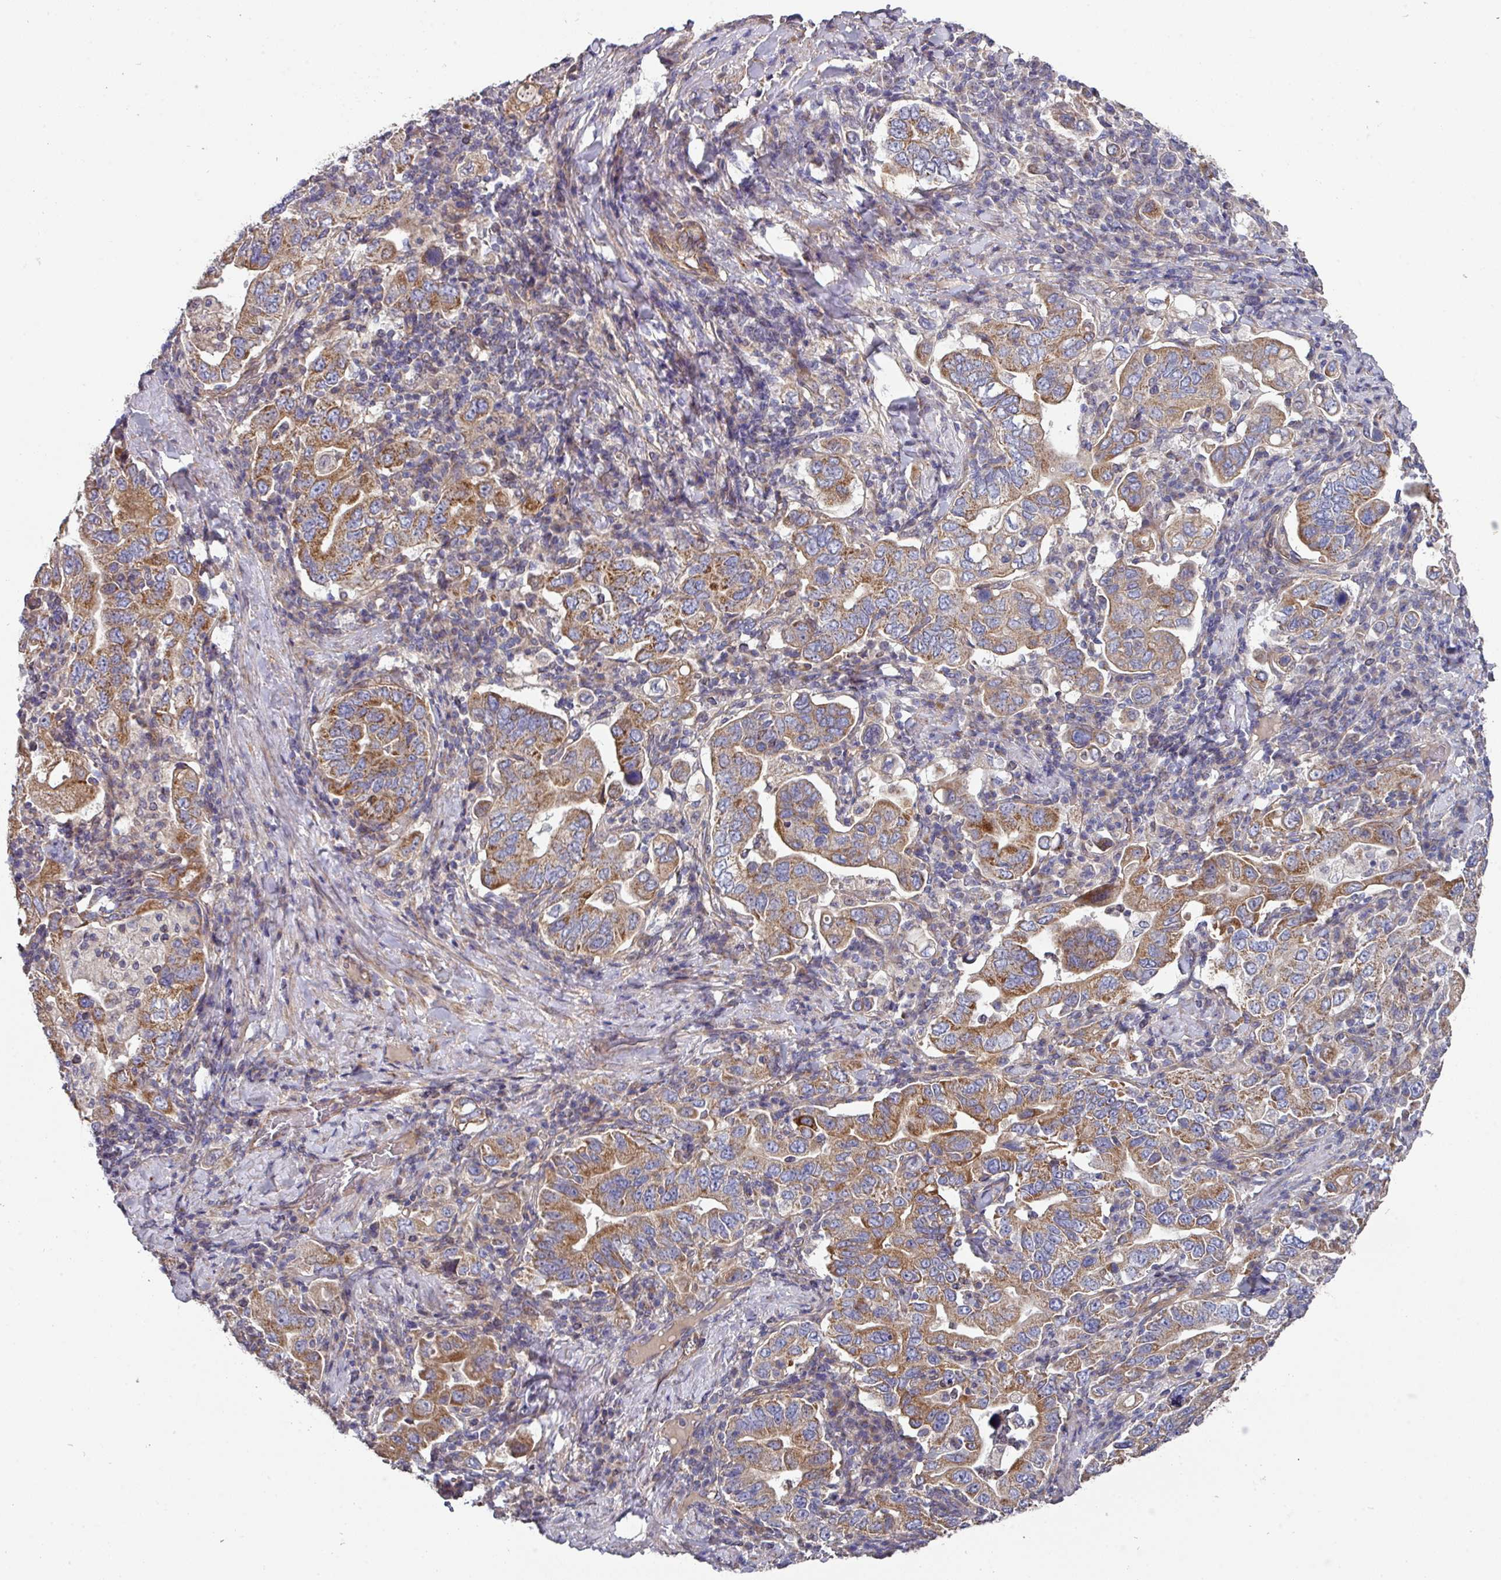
{"staining": {"intensity": "moderate", "quantity": ">75%", "location": "cytoplasmic/membranous"}, "tissue": "stomach cancer", "cell_type": "Tumor cells", "image_type": "cancer", "snomed": [{"axis": "morphology", "description": "Adenocarcinoma, NOS"}, {"axis": "topography", "description": "Stomach, upper"}, {"axis": "topography", "description": "Stomach"}], "caption": "This photomicrograph displays adenocarcinoma (stomach) stained with immunohistochemistry (IHC) to label a protein in brown. The cytoplasmic/membranous of tumor cells show moderate positivity for the protein. Nuclei are counter-stained blue.", "gene": "DCAF12L2", "patient": {"sex": "male", "age": 62}}